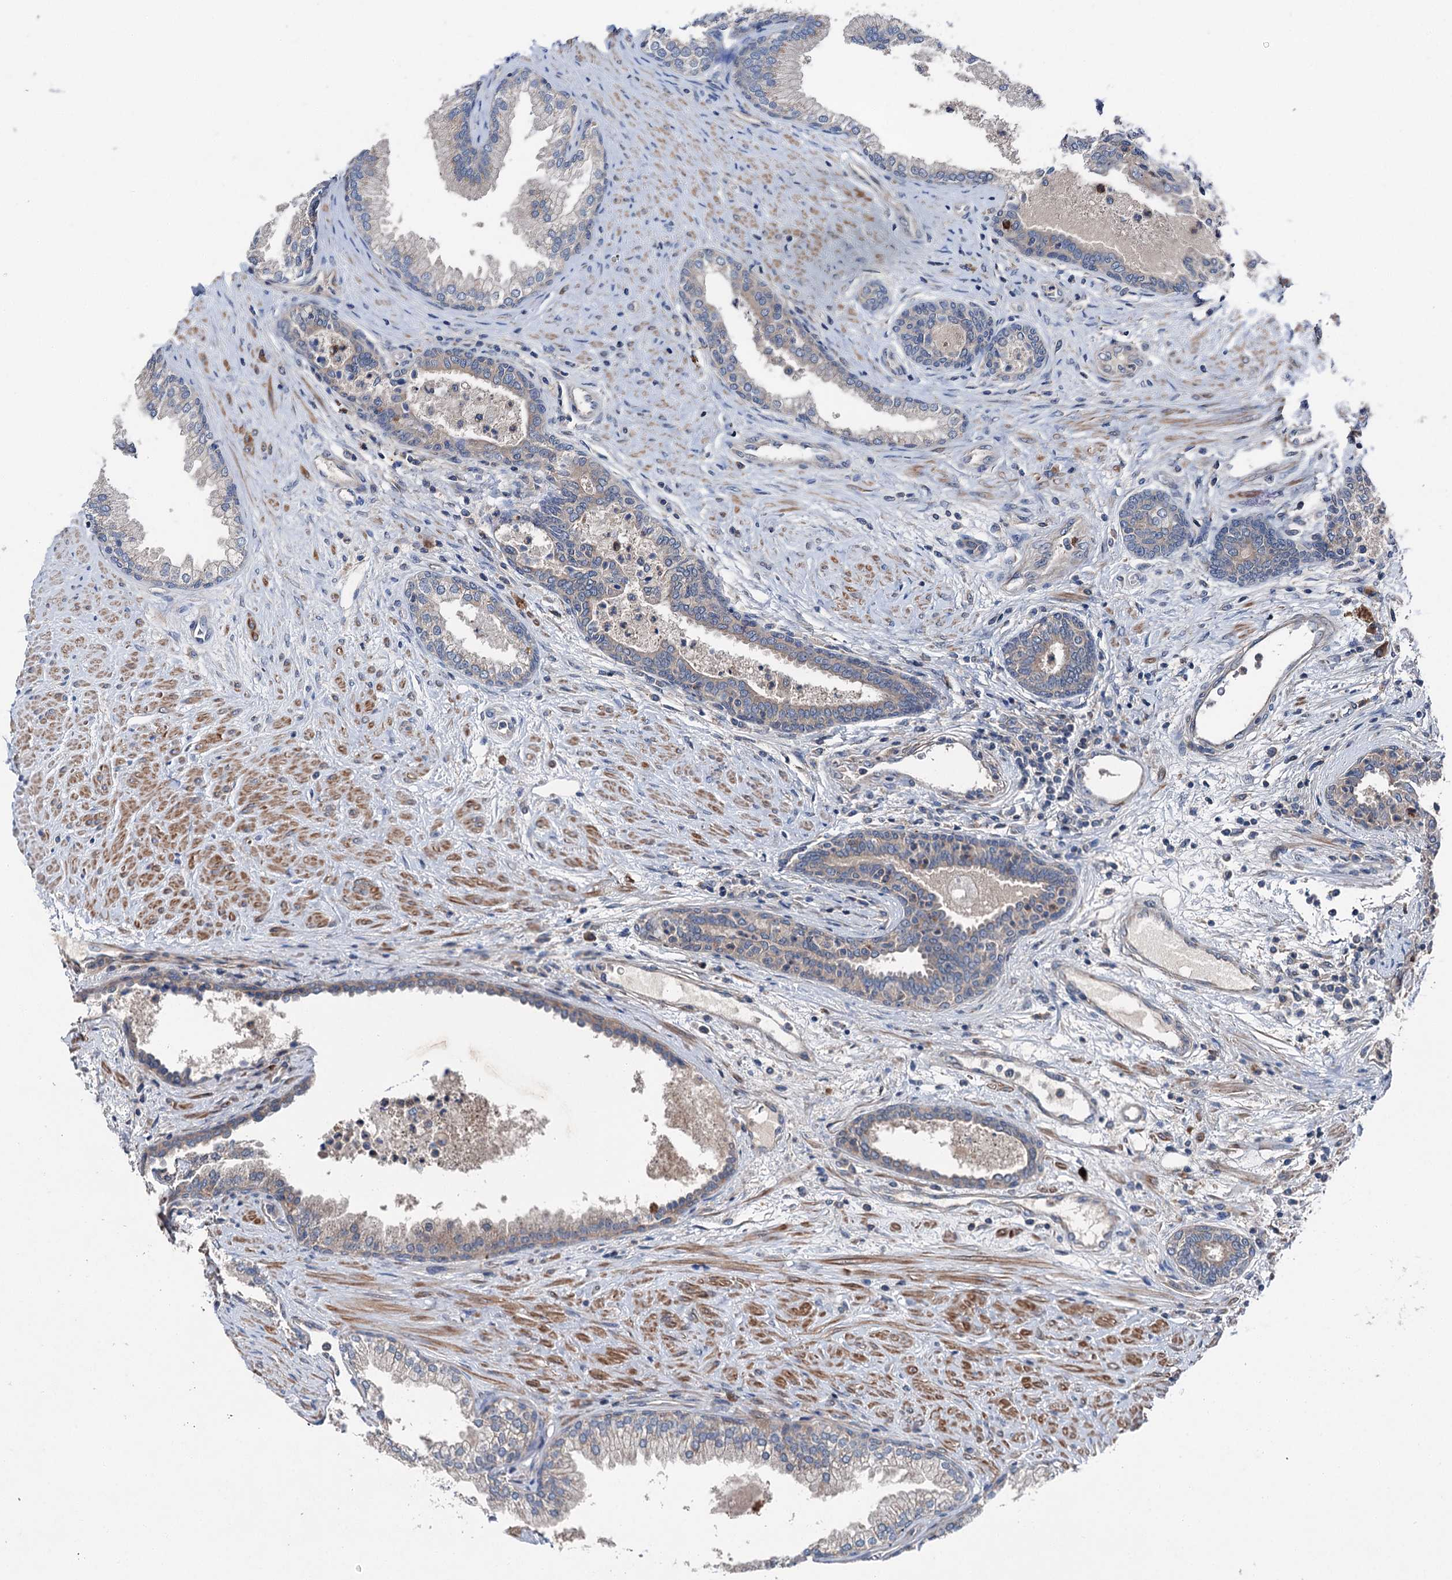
{"staining": {"intensity": "weak", "quantity": "25%-75%", "location": "cytoplasmic/membranous"}, "tissue": "prostate", "cell_type": "Glandular cells", "image_type": "normal", "snomed": [{"axis": "morphology", "description": "Normal tissue, NOS"}, {"axis": "topography", "description": "Prostate"}], "caption": "Prostate stained for a protein (brown) shows weak cytoplasmic/membranous positive positivity in approximately 25%-75% of glandular cells.", "gene": "SLC22A25", "patient": {"sex": "male", "age": 76}}